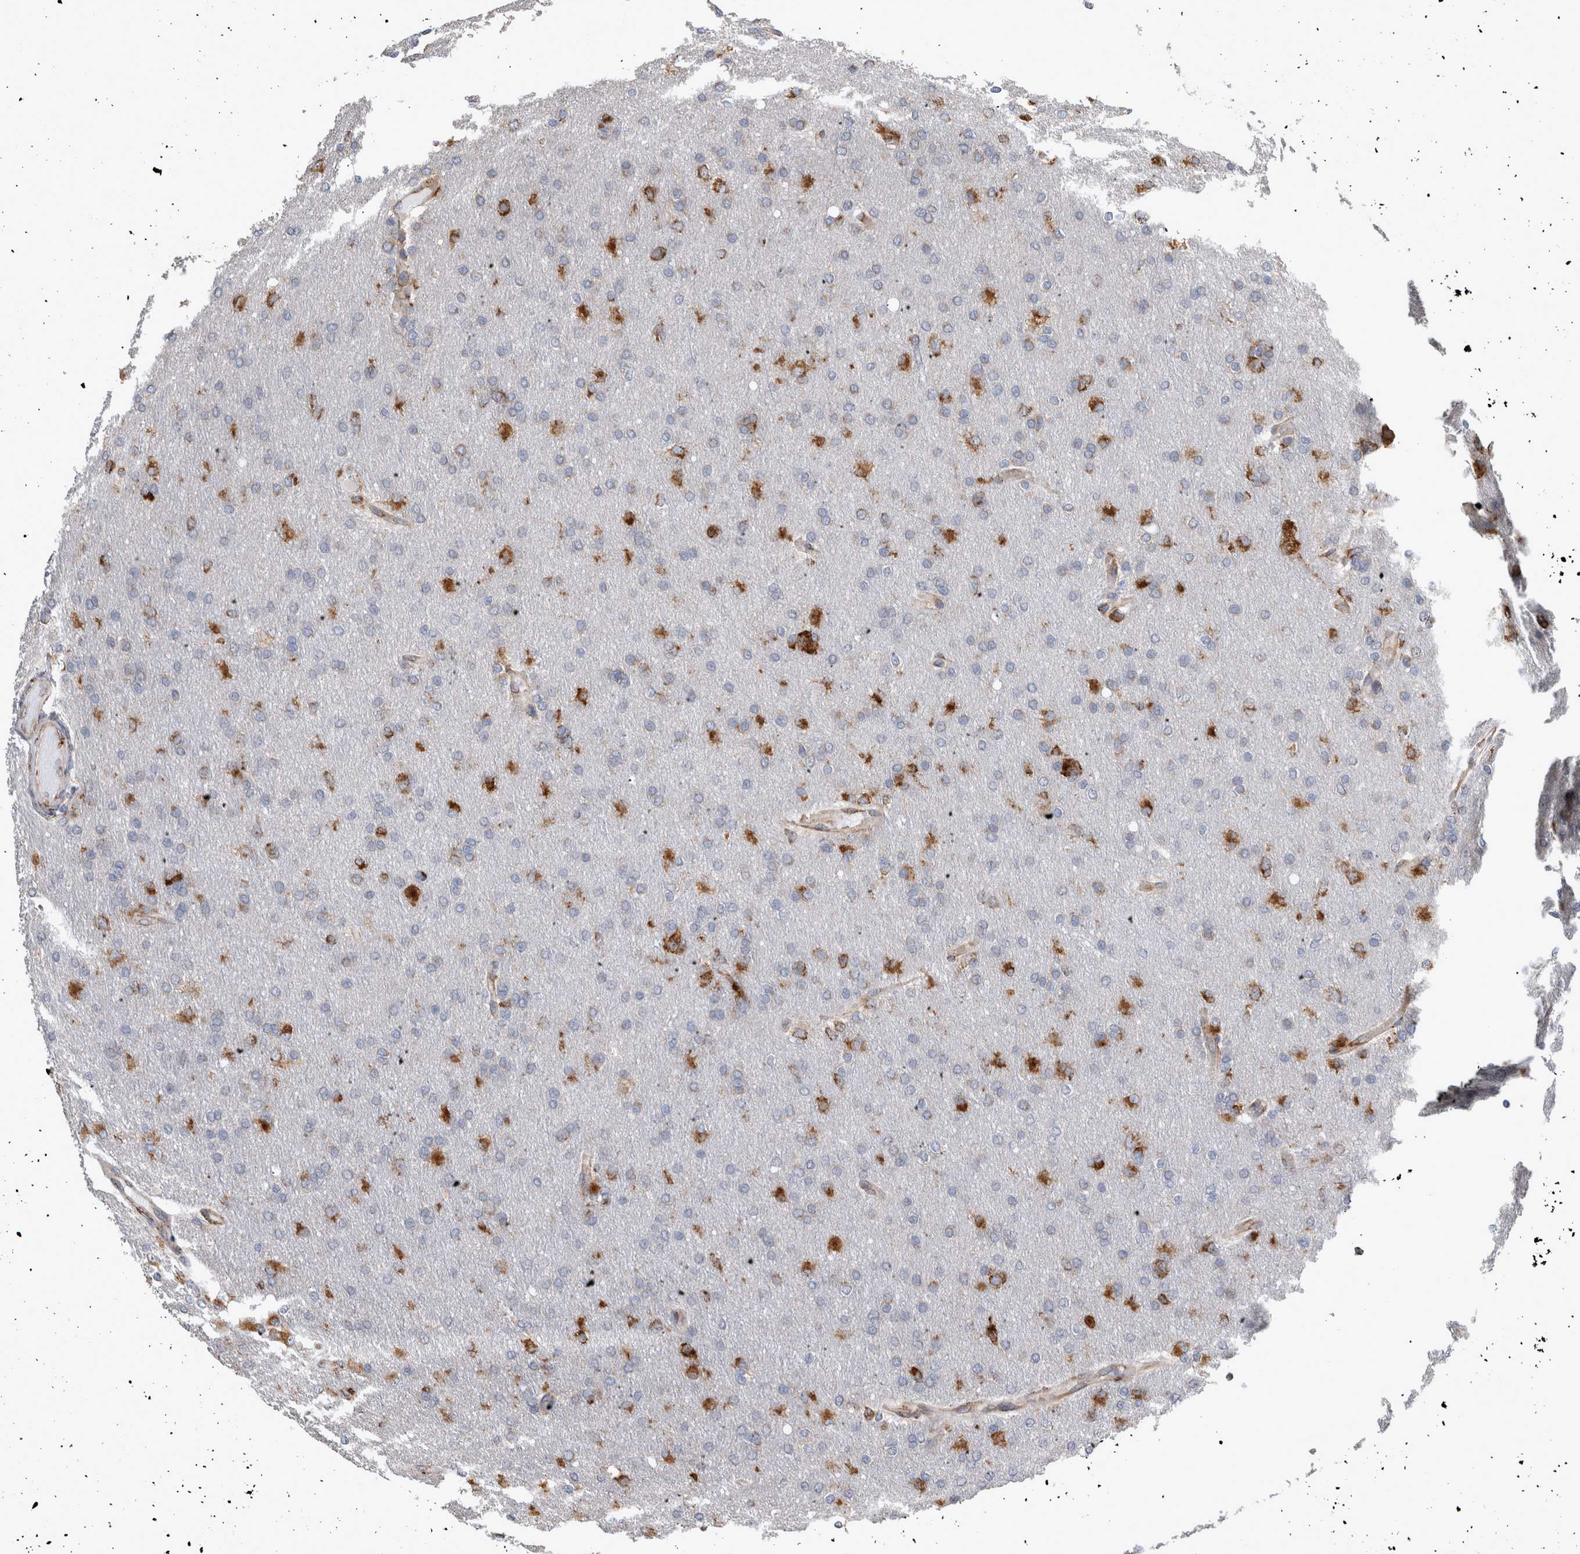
{"staining": {"intensity": "negative", "quantity": "none", "location": "none"}, "tissue": "glioma", "cell_type": "Tumor cells", "image_type": "cancer", "snomed": [{"axis": "morphology", "description": "Glioma, malignant, High grade"}, {"axis": "topography", "description": "Cerebral cortex"}], "caption": "DAB immunohistochemical staining of human malignant high-grade glioma demonstrates no significant expression in tumor cells. (DAB (3,3'-diaminobenzidine) immunohistochemistry (IHC), high magnification).", "gene": "FHIP2B", "patient": {"sex": "female", "age": 36}}